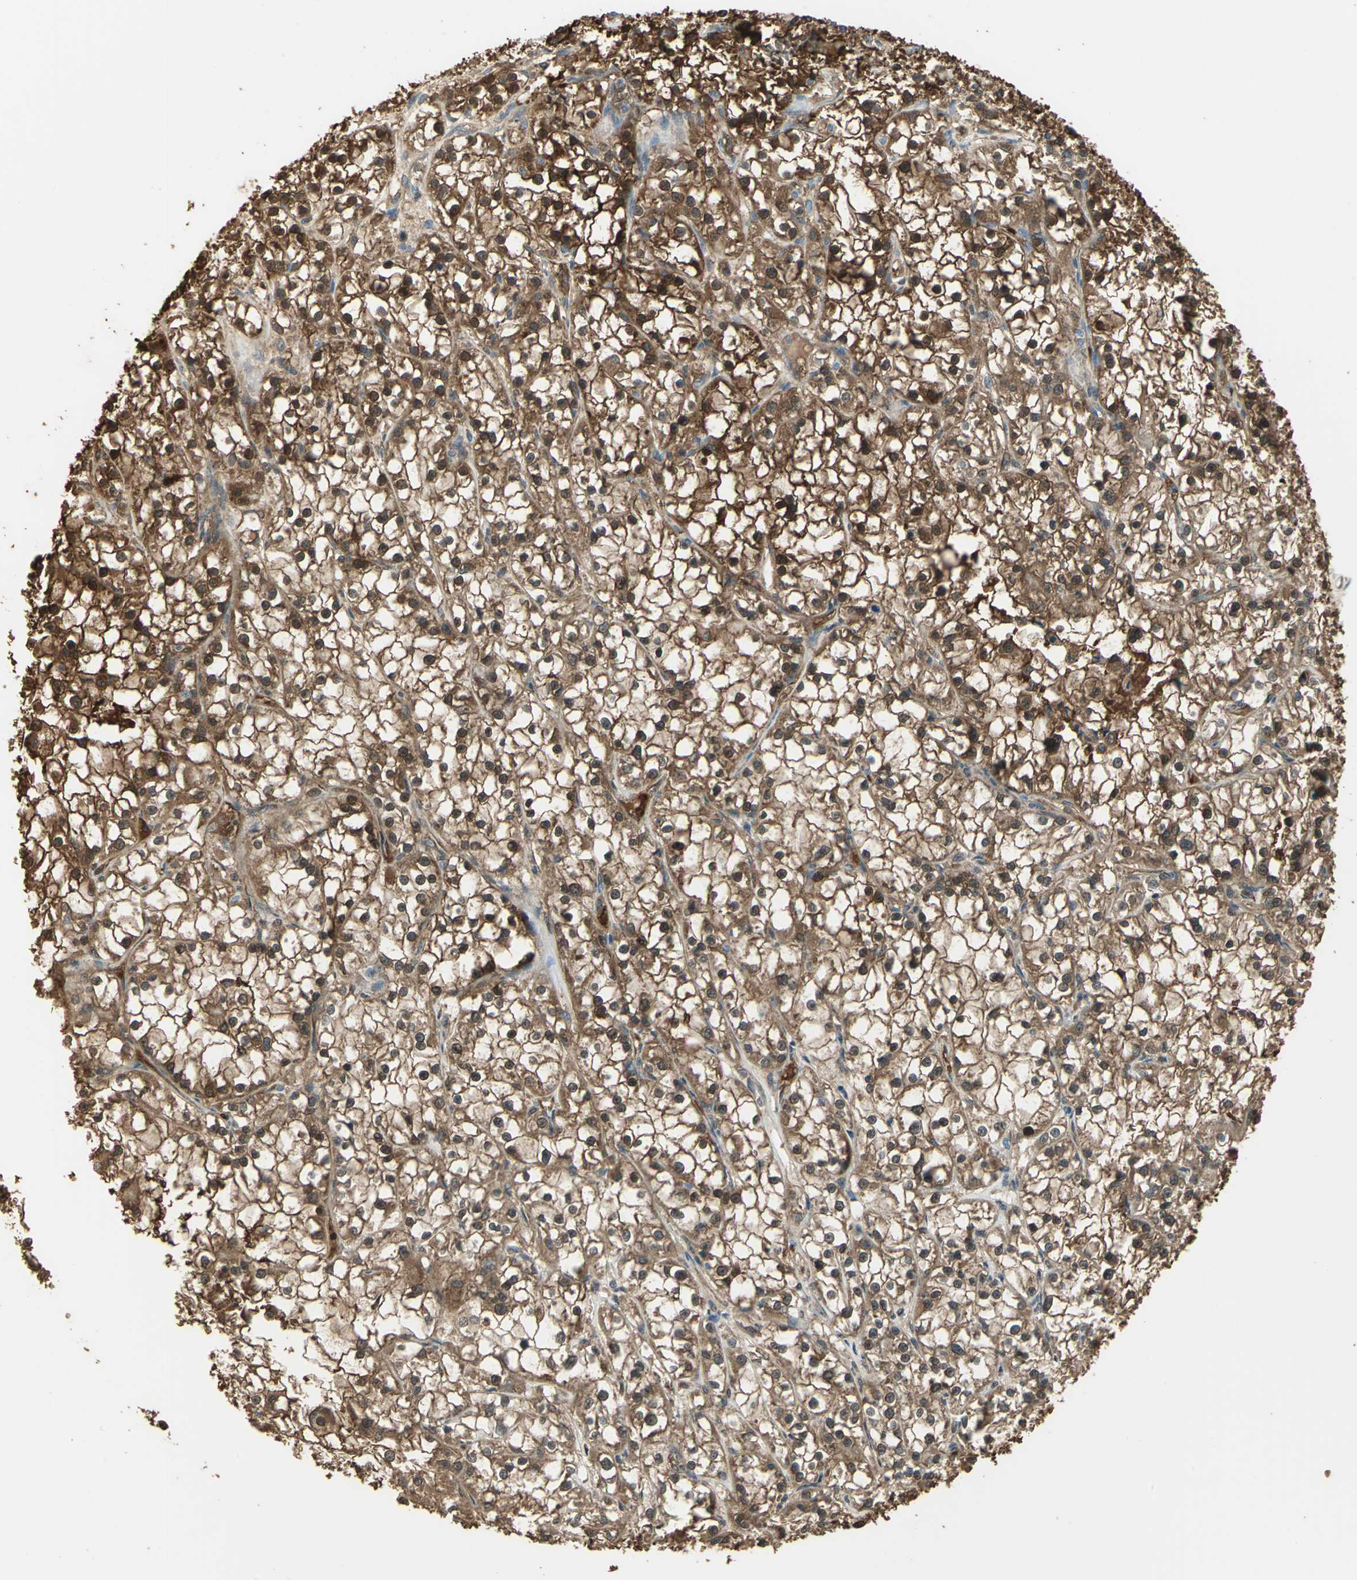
{"staining": {"intensity": "strong", "quantity": ">75%", "location": "cytoplasmic/membranous,nuclear"}, "tissue": "renal cancer", "cell_type": "Tumor cells", "image_type": "cancer", "snomed": [{"axis": "morphology", "description": "Adenocarcinoma, NOS"}, {"axis": "topography", "description": "Kidney"}], "caption": "Protein expression analysis of renal cancer (adenocarcinoma) shows strong cytoplasmic/membranous and nuclear staining in approximately >75% of tumor cells. (DAB (3,3'-diaminobenzidine) = brown stain, brightfield microscopy at high magnification).", "gene": "DDAH1", "patient": {"sex": "female", "age": 52}}